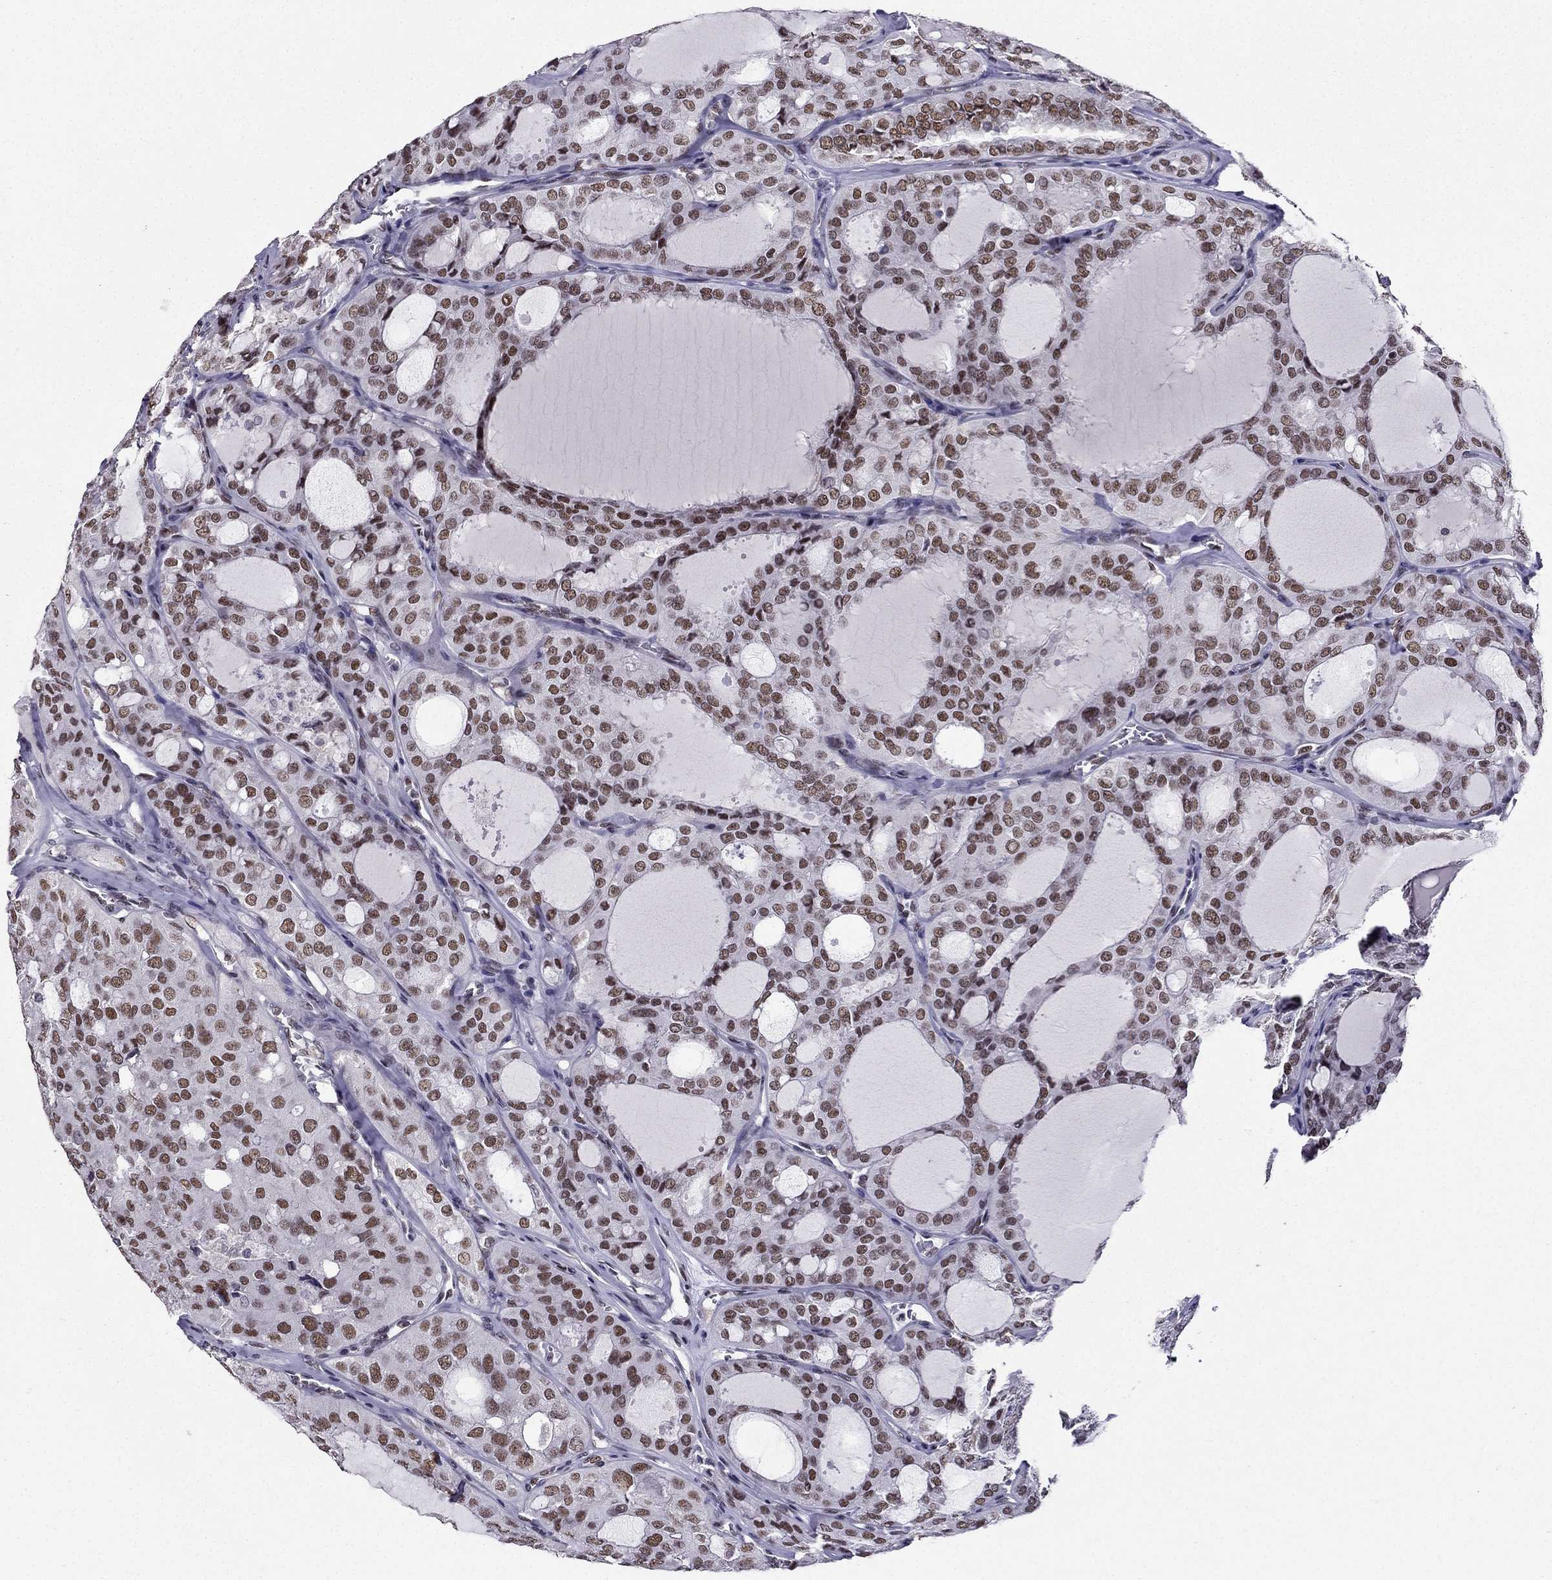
{"staining": {"intensity": "moderate", "quantity": ">75%", "location": "nuclear"}, "tissue": "thyroid cancer", "cell_type": "Tumor cells", "image_type": "cancer", "snomed": [{"axis": "morphology", "description": "Follicular adenoma carcinoma, NOS"}, {"axis": "topography", "description": "Thyroid gland"}], "caption": "A histopathology image of thyroid cancer stained for a protein displays moderate nuclear brown staining in tumor cells. (Stains: DAB (3,3'-diaminobenzidine) in brown, nuclei in blue, Microscopy: brightfield microscopy at high magnification).", "gene": "ZNF420", "patient": {"sex": "male", "age": 75}}